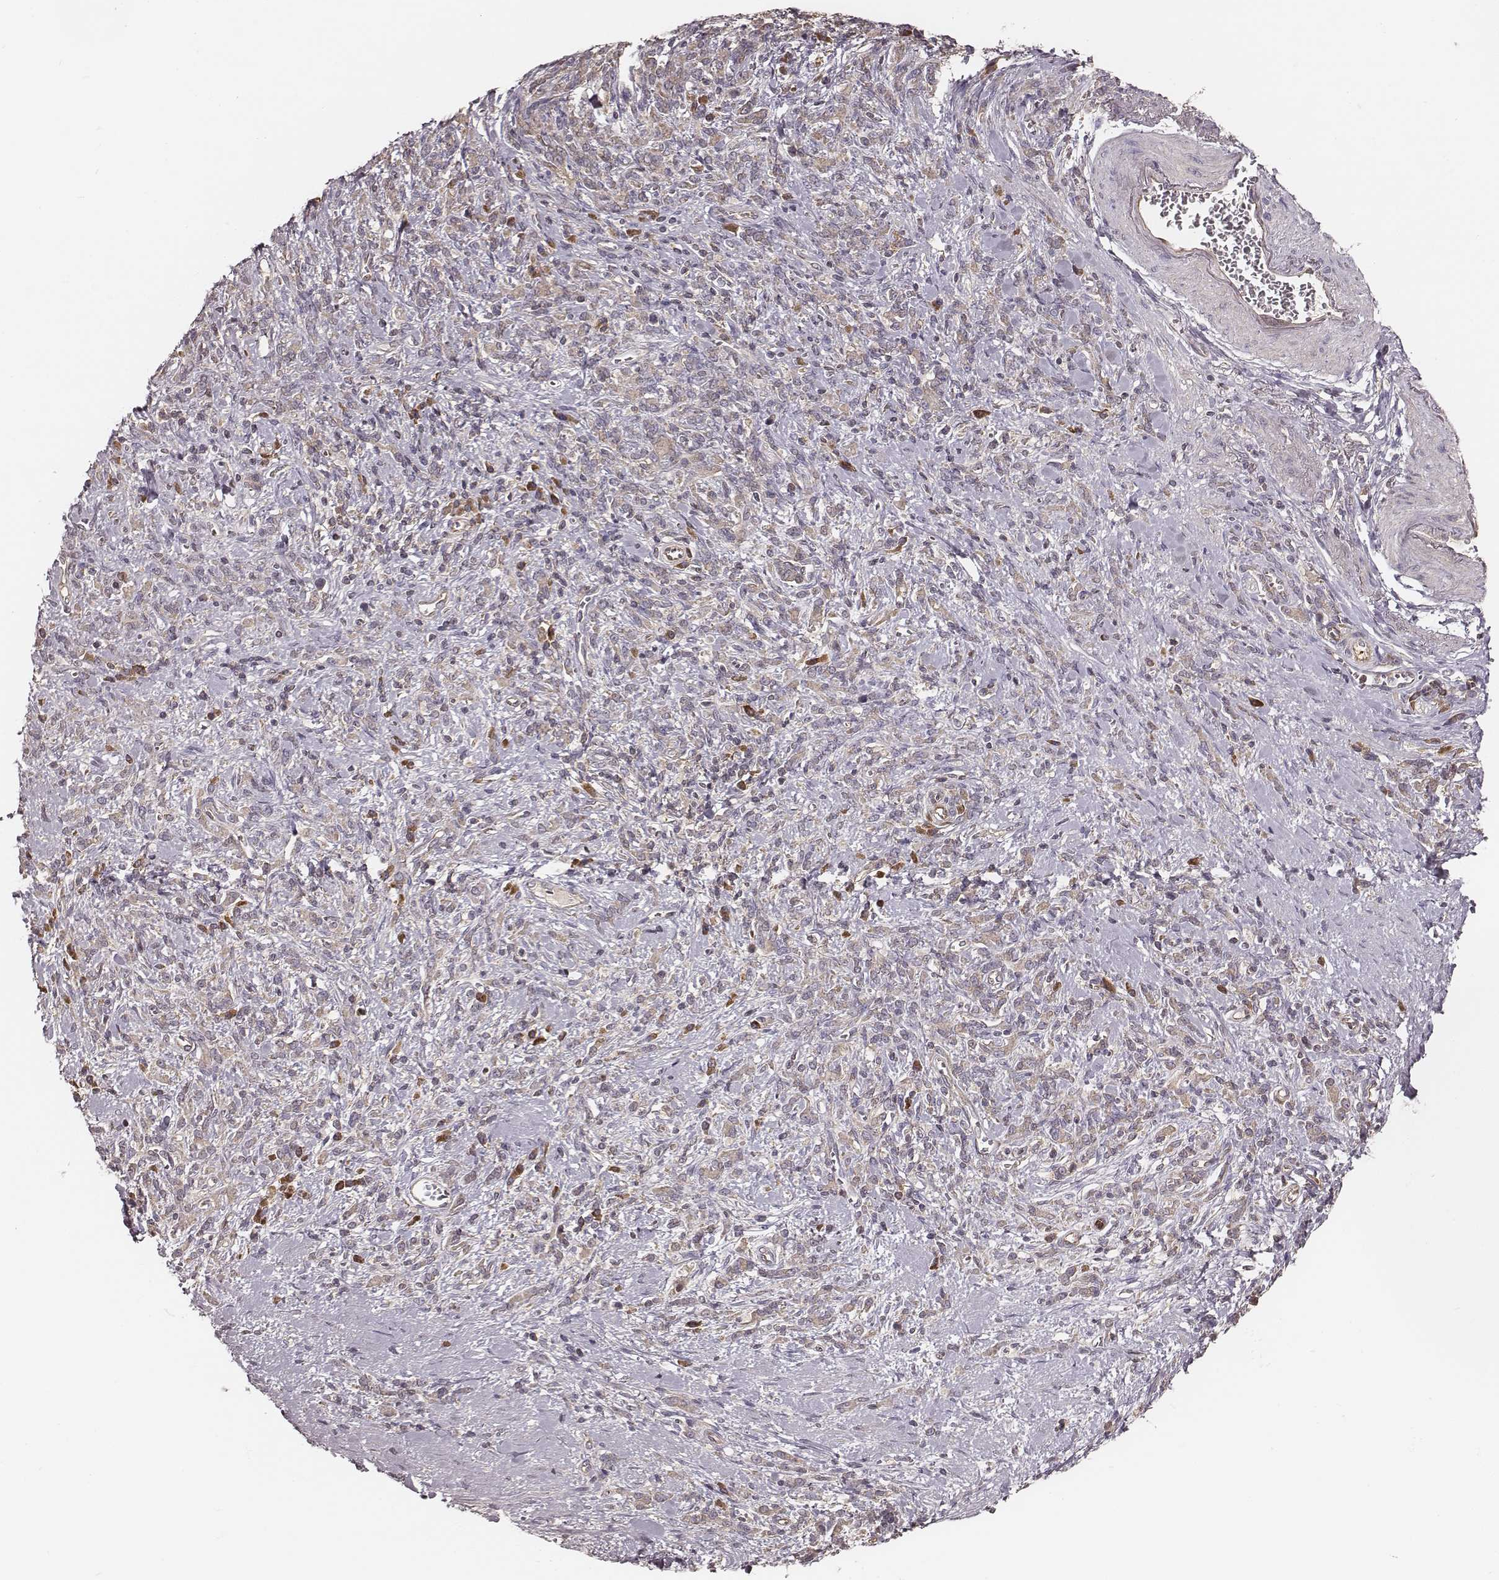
{"staining": {"intensity": "weak", "quantity": ">75%", "location": "cytoplasmic/membranous"}, "tissue": "stomach cancer", "cell_type": "Tumor cells", "image_type": "cancer", "snomed": [{"axis": "morphology", "description": "Adenocarcinoma, NOS"}, {"axis": "topography", "description": "Stomach"}], "caption": "Immunohistochemical staining of human adenocarcinoma (stomach) demonstrates low levels of weak cytoplasmic/membranous protein positivity in approximately >75% of tumor cells.", "gene": "CARS1", "patient": {"sex": "female", "age": 57}}